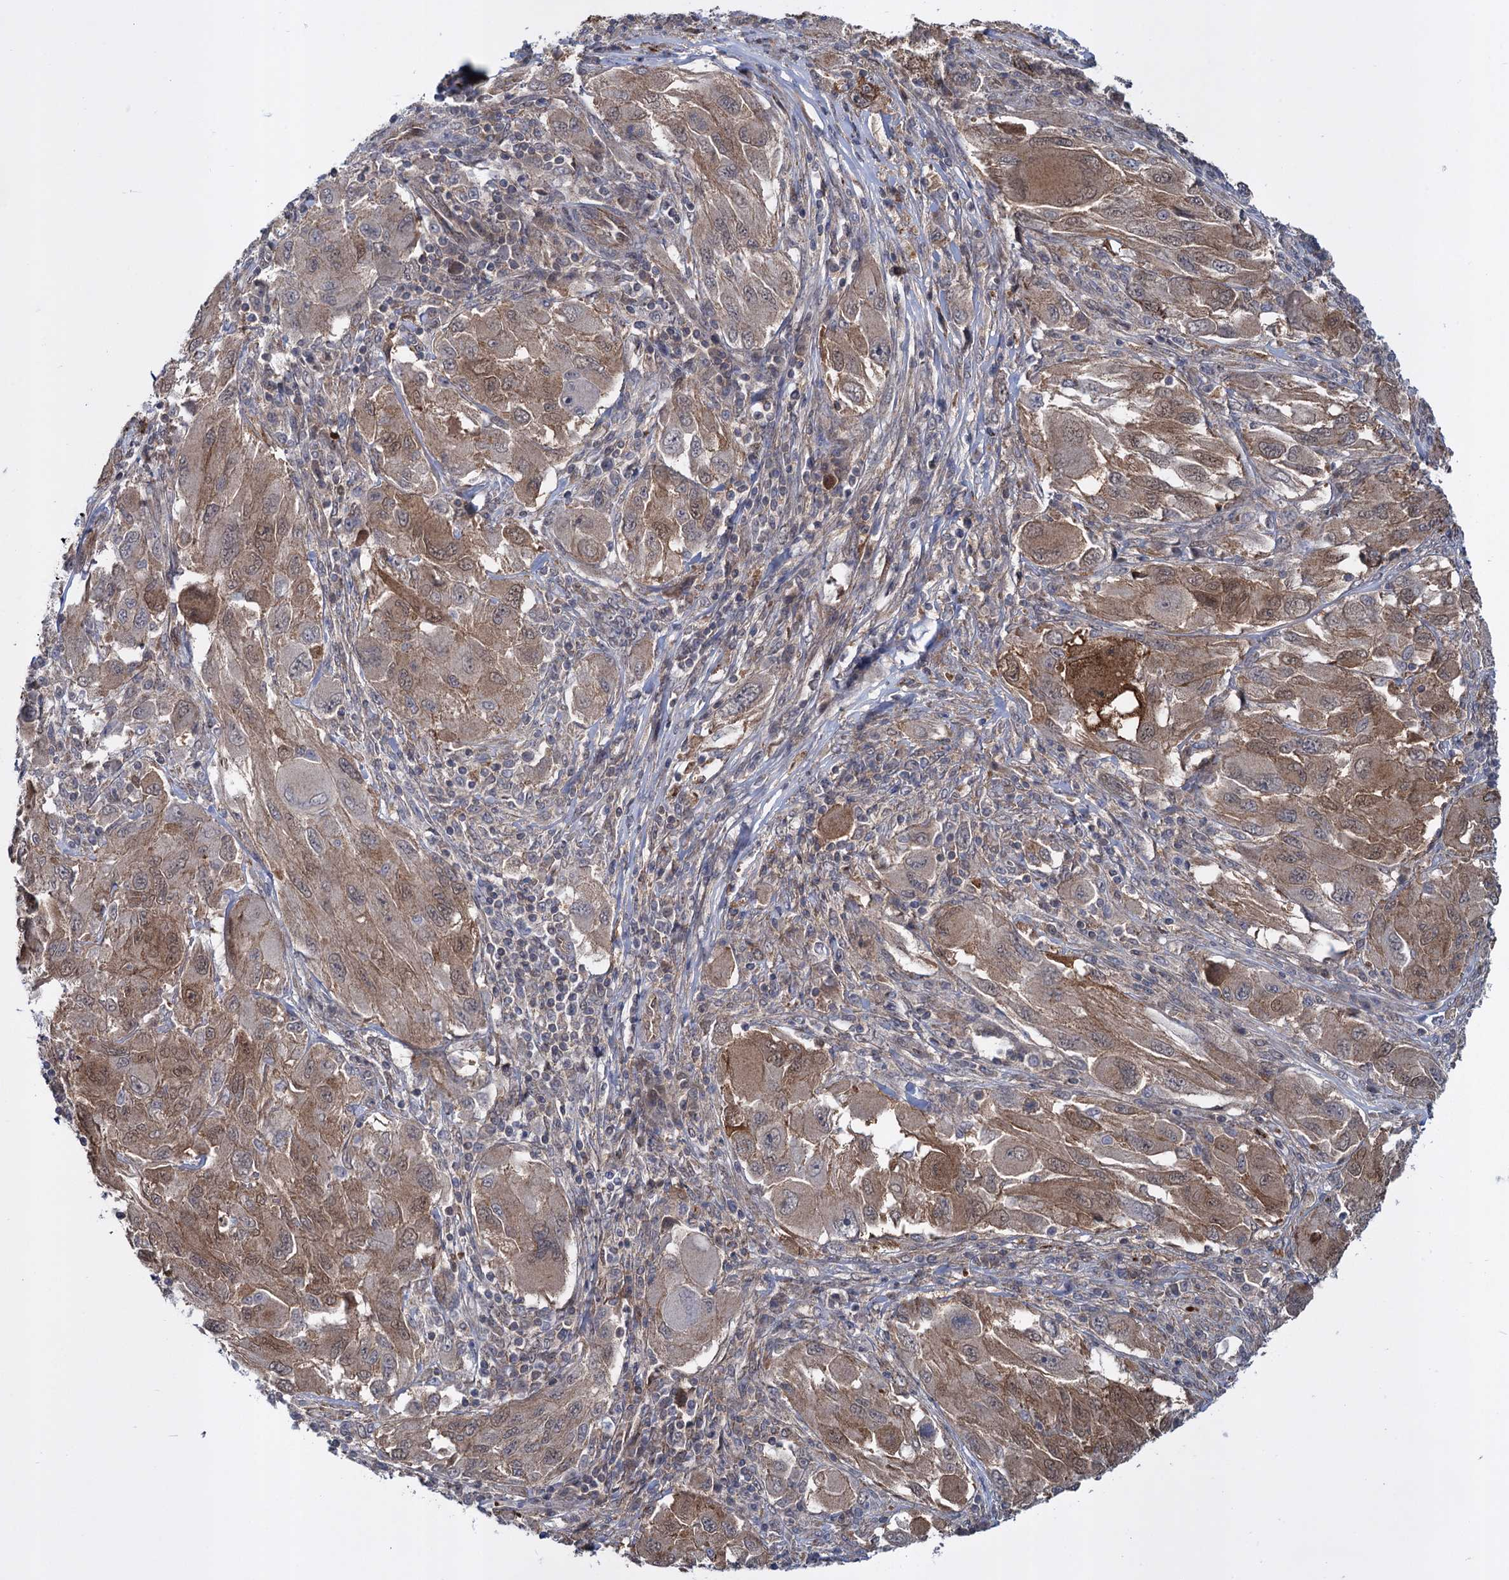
{"staining": {"intensity": "moderate", "quantity": ">75%", "location": "cytoplasmic/membranous,nuclear"}, "tissue": "melanoma", "cell_type": "Tumor cells", "image_type": "cancer", "snomed": [{"axis": "morphology", "description": "Malignant melanoma, NOS"}, {"axis": "topography", "description": "Skin"}], "caption": "Moderate cytoplasmic/membranous and nuclear protein expression is appreciated in approximately >75% of tumor cells in melanoma.", "gene": "GLO1", "patient": {"sex": "female", "age": 91}}